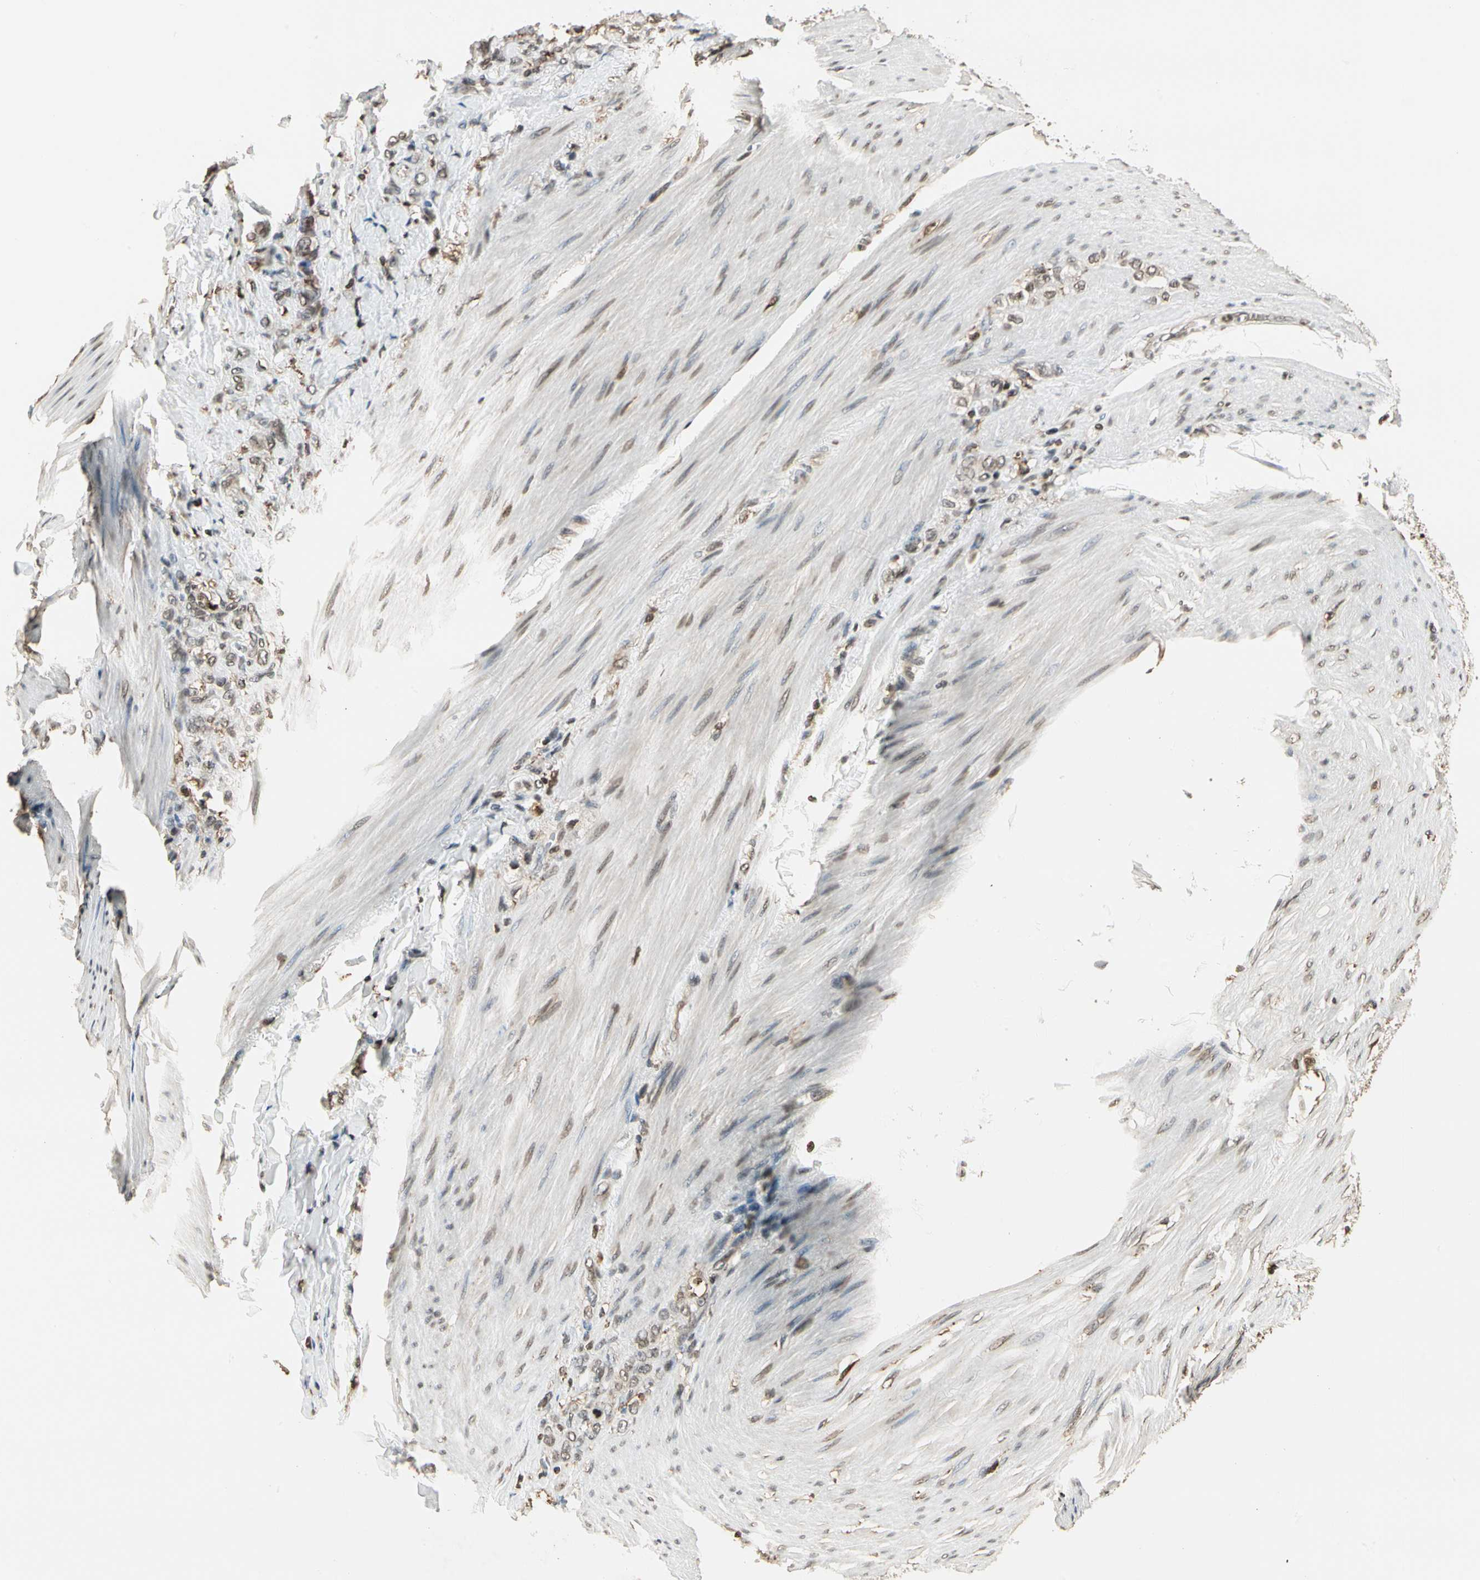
{"staining": {"intensity": "weak", "quantity": ">75%", "location": "nuclear"}, "tissue": "stomach cancer", "cell_type": "Tumor cells", "image_type": "cancer", "snomed": [{"axis": "morphology", "description": "Adenocarcinoma, NOS"}, {"axis": "topography", "description": "Stomach"}], "caption": "The histopathology image demonstrates immunohistochemical staining of stomach adenocarcinoma. There is weak nuclear positivity is appreciated in approximately >75% of tumor cells.", "gene": "FER", "patient": {"sex": "male", "age": 82}}